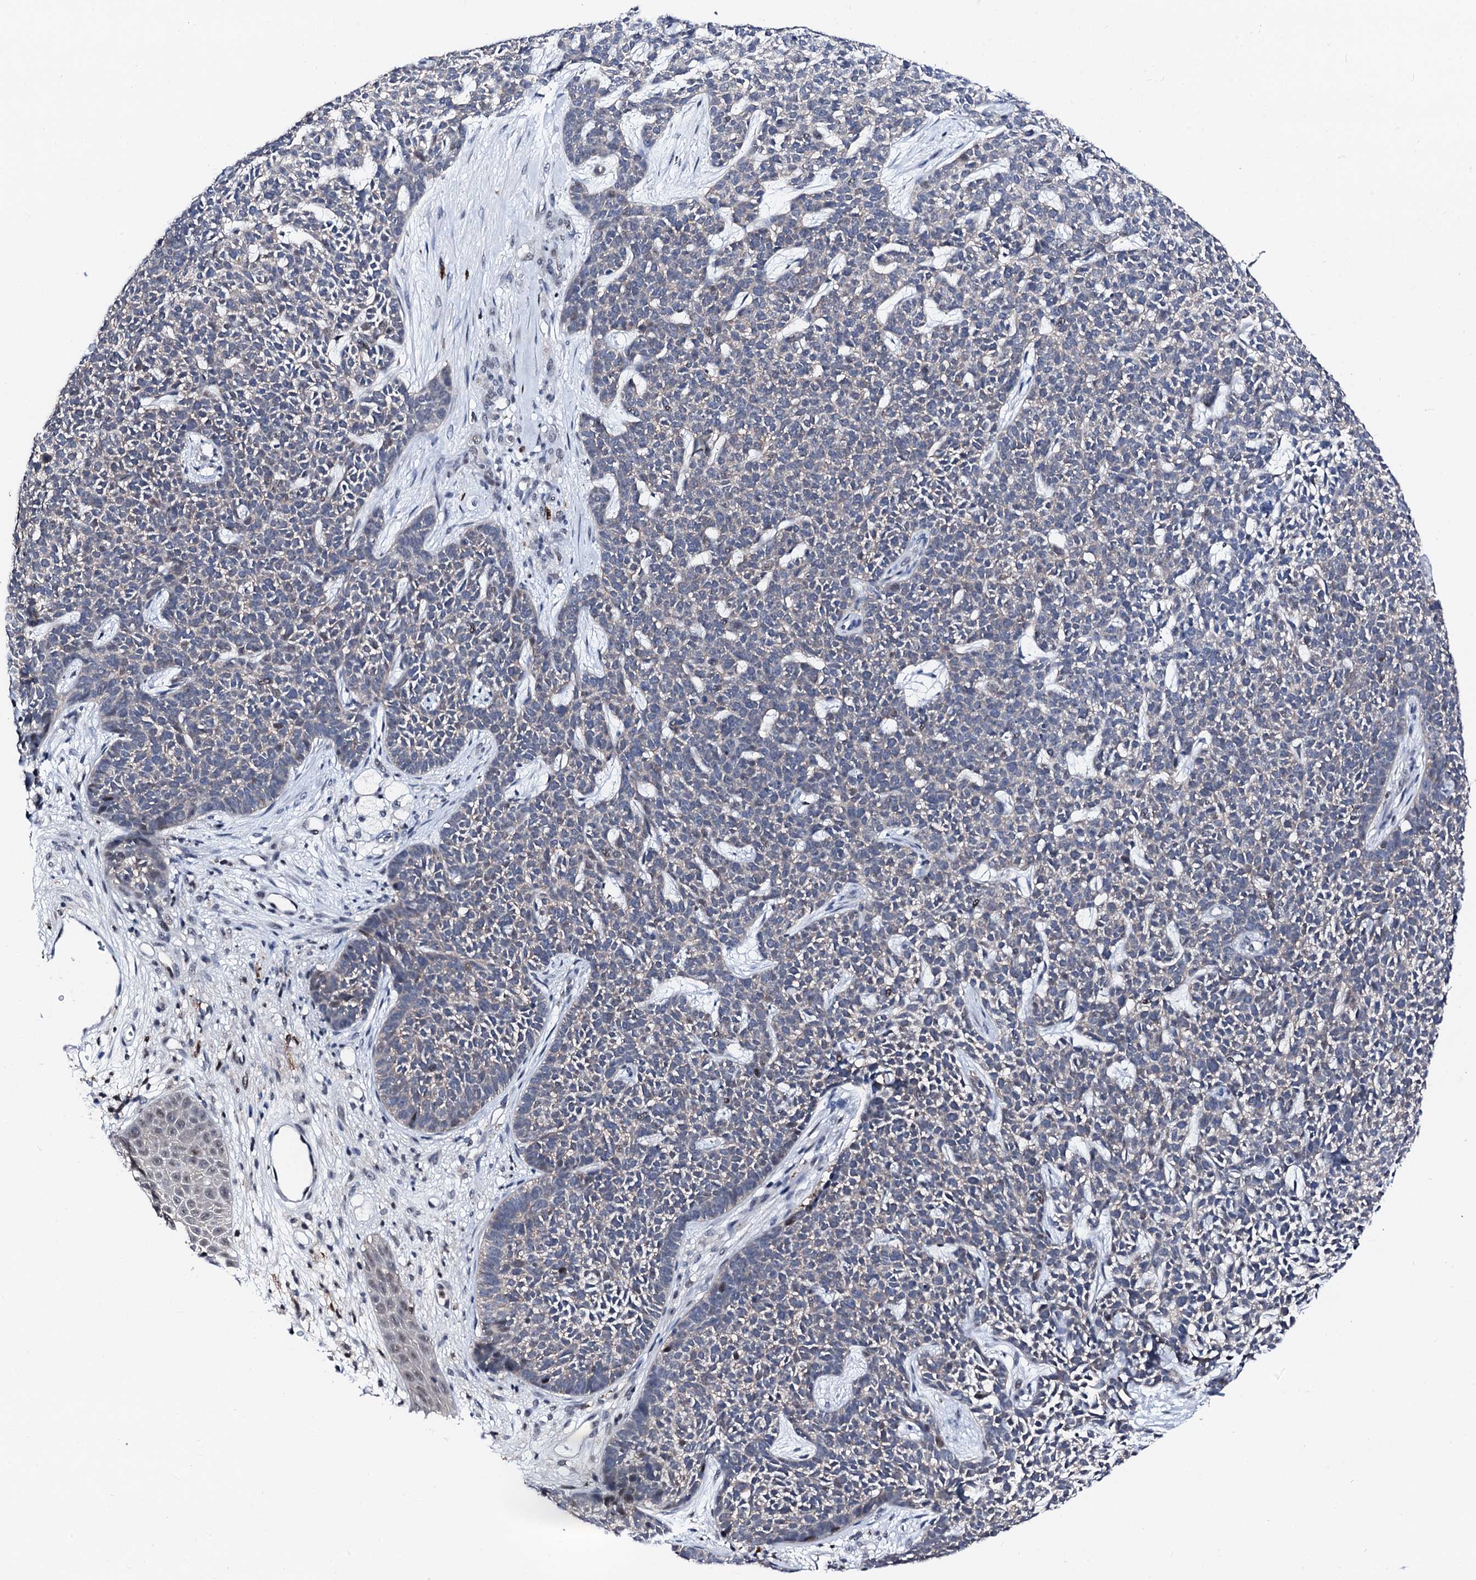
{"staining": {"intensity": "negative", "quantity": "none", "location": "none"}, "tissue": "skin cancer", "cell_type": "Tumor cells", "image_type": "cancer", "snomed": [{"axis": "morphology", "description": "Basal cell carcinoma"}, {"axis": "topography", "description": "Skin"}], "caption": "This is an IHC image of basal cell carcinoma (skin). There is no expression in tumor cells.", "gene": "TRAFD1", "patient": {"sex": "female", "age": 84}}